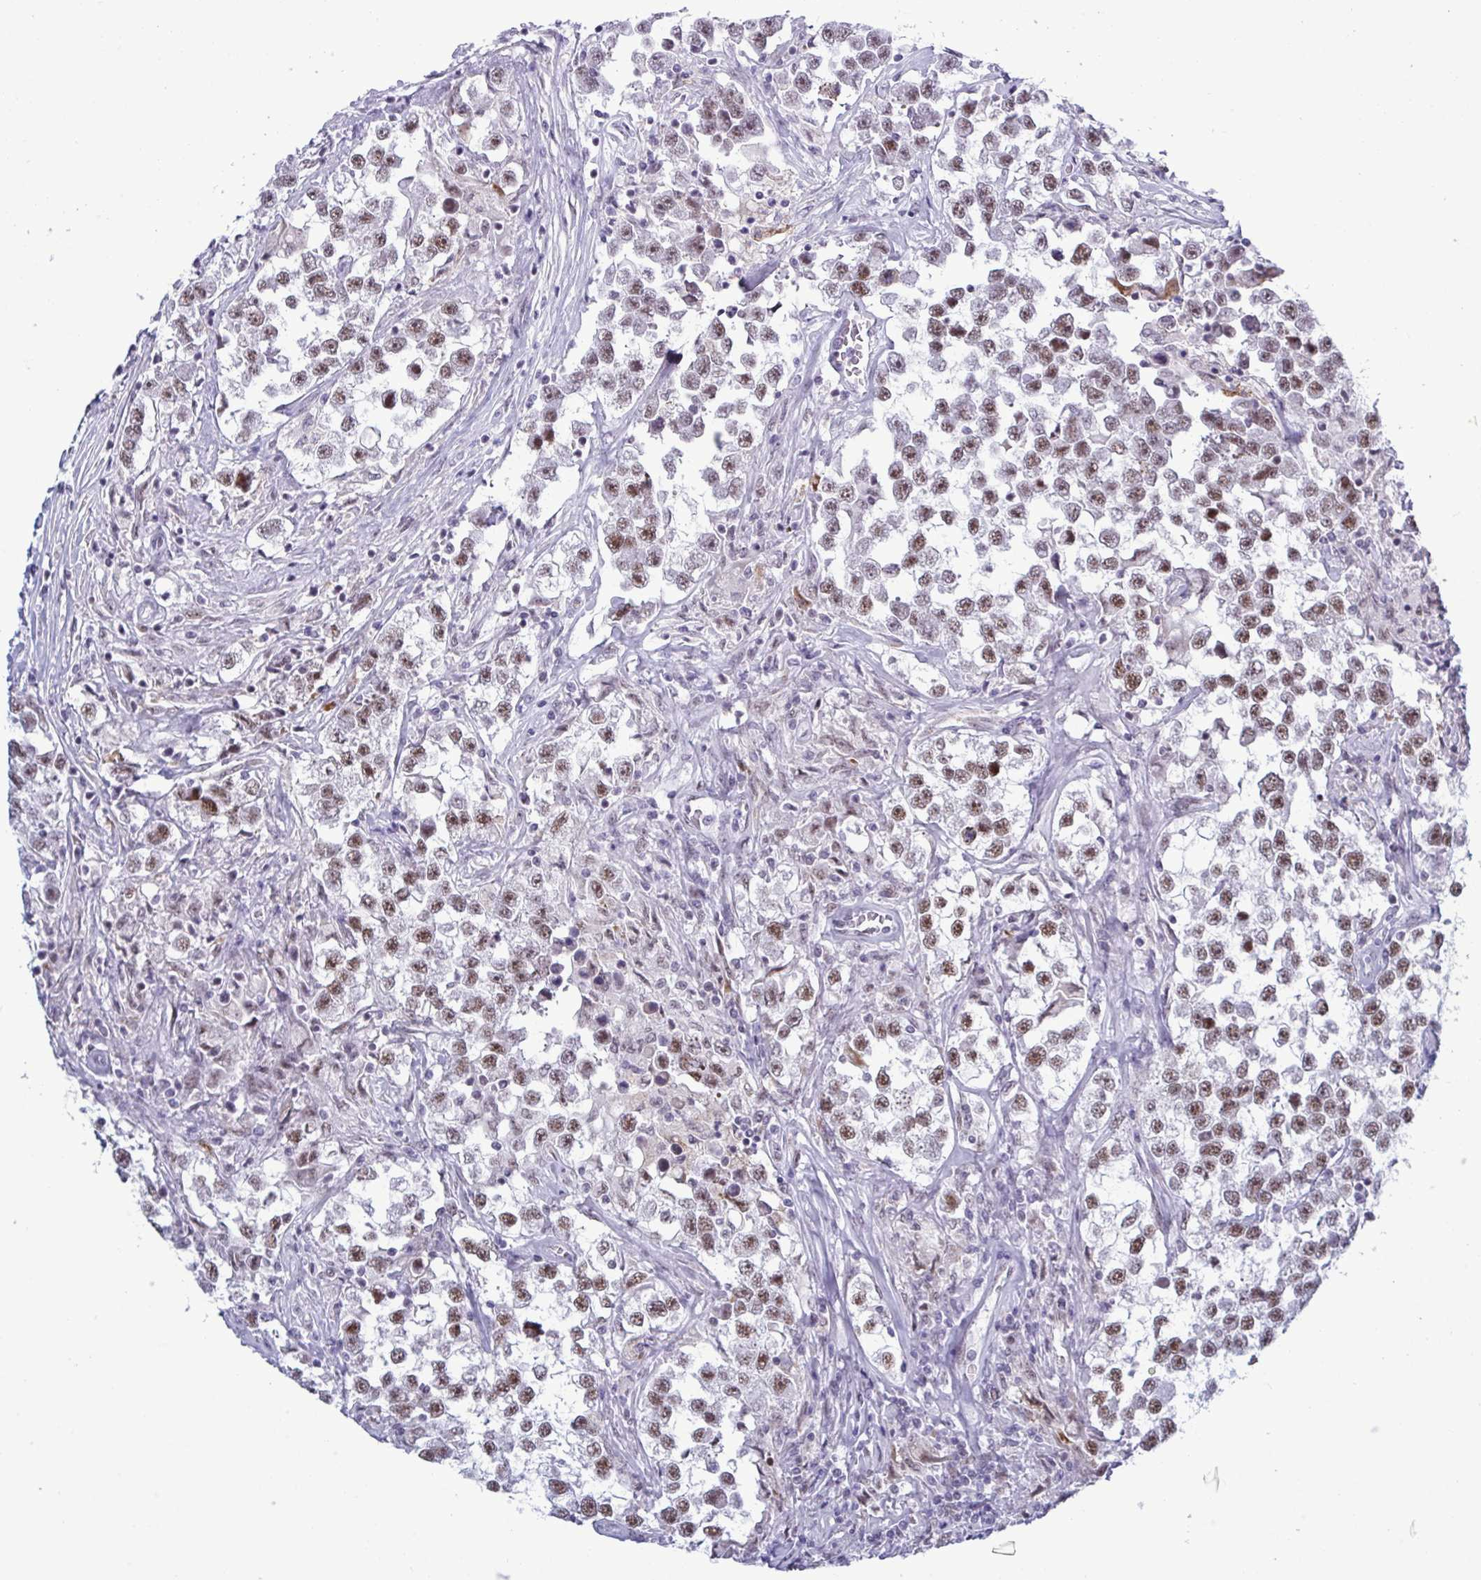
{"staining": {"intensity": "moderate", "quantity": "25%-75%", "location": "nuclear"}, "tissue": "testis cancer", "cell_type": "Tumor cells", "image_type": "cancer", "snomed": [{"axis": "morphology", "description": "Seminoma, NOS"}, {"axis": "topography", "description": "Testis"}], "caption": "Human testis cancer stained with a brown dye exhibits moderate nuclear positive staining in approximately 25%-75% of tumor cells.", "gene": "PPP1R10", "patient": {"sex": "male", "age": 46}}